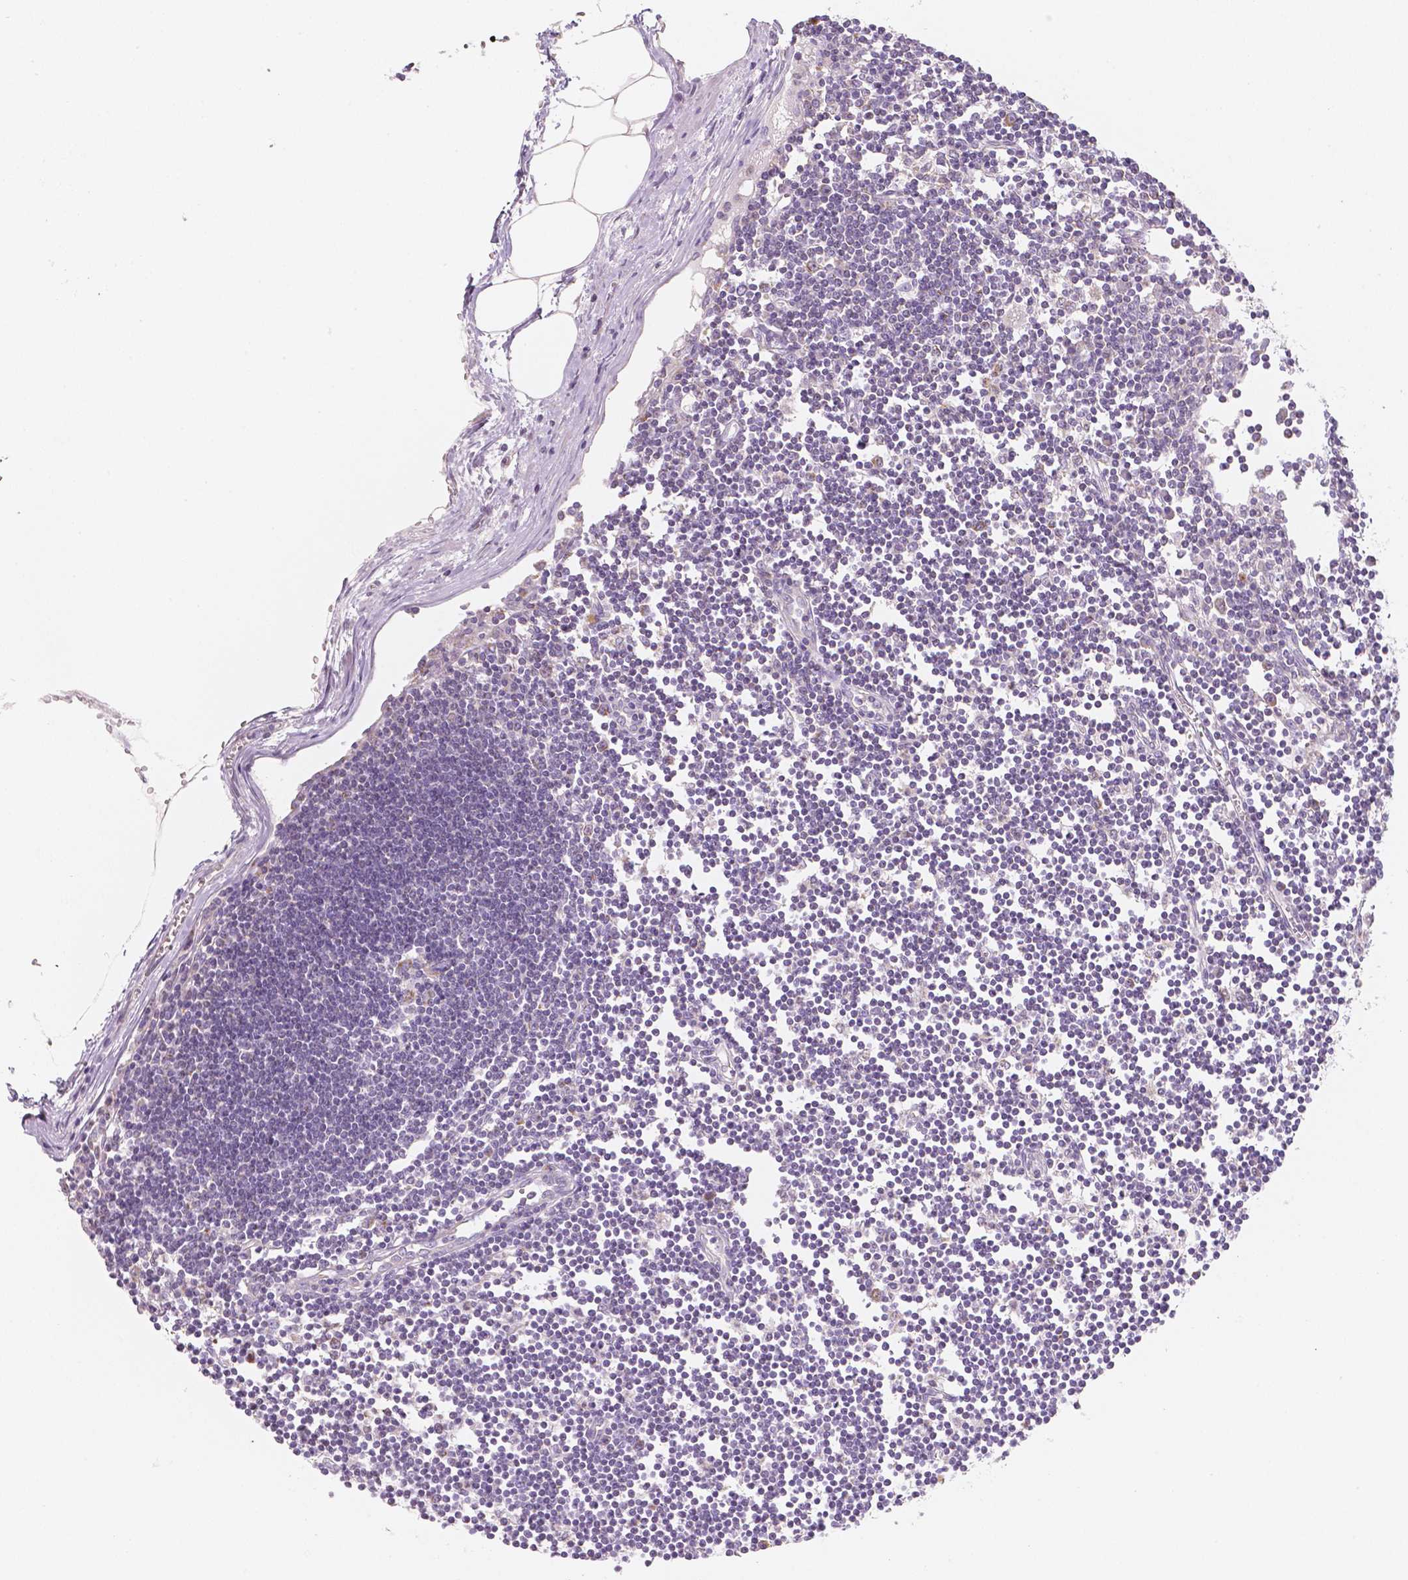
{"staining": {"intensity": "negative", "quantity": "none", "location": "none"}, "tissue": "lymph node", "cell_type": "Non-germinal center cells", "image_type": "normal", "snomed": [{"axis": "morphology", "description": "Normal tissue, NOS"}, {"axis": "topography", "description": "Lymph node"}], "caption": "Protein analysis of benign lymph node reveals no significant expression in non-germinal center cells. (Stains: DAB IHC with hematoxylin counter stain, Microscopy: brightfield microscopy at high magnification).", "gene": "NVL", "patient": {"sex": "female", "age": 65}}